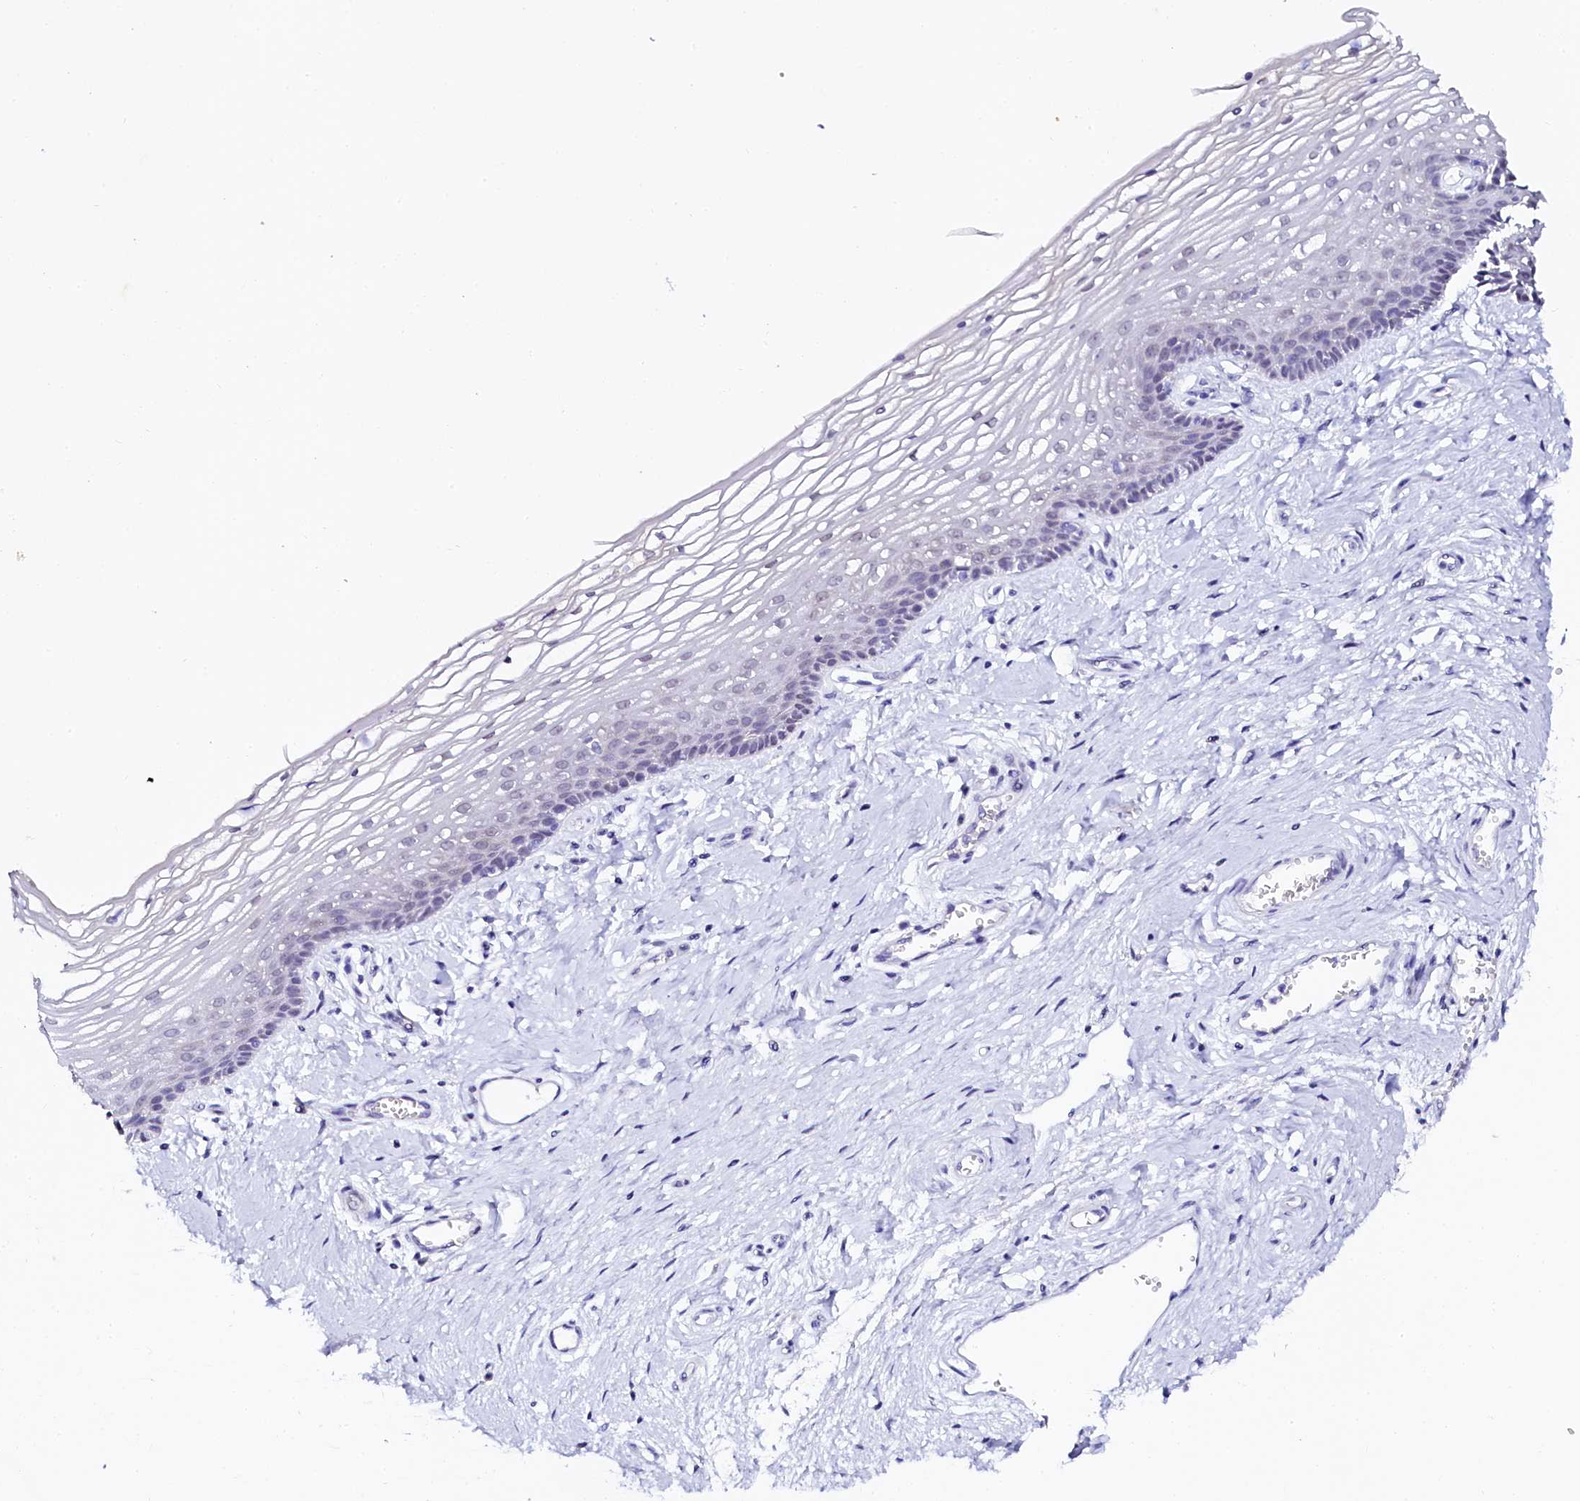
{"staining": {"intensity": "negative", "quantity": "none", "location": "none"}, "tissue": "vagina", "cell_type": "Squamous epithelial cells", "image_type": "normal", "snomed": [{"axis": "morphology", "description": "Normal tissue, NOS"}, {"axis": "topography", "description": "Vagina"}], "caption": "The micrograph shows no staining of squamous epithelial cells in benign vagina. The staining is performed using DAB brown chromogen with nuclei counter-stained in using hematoxylin.", "gene": "SORD", "patient": {"sex": "female", "age": 46}}